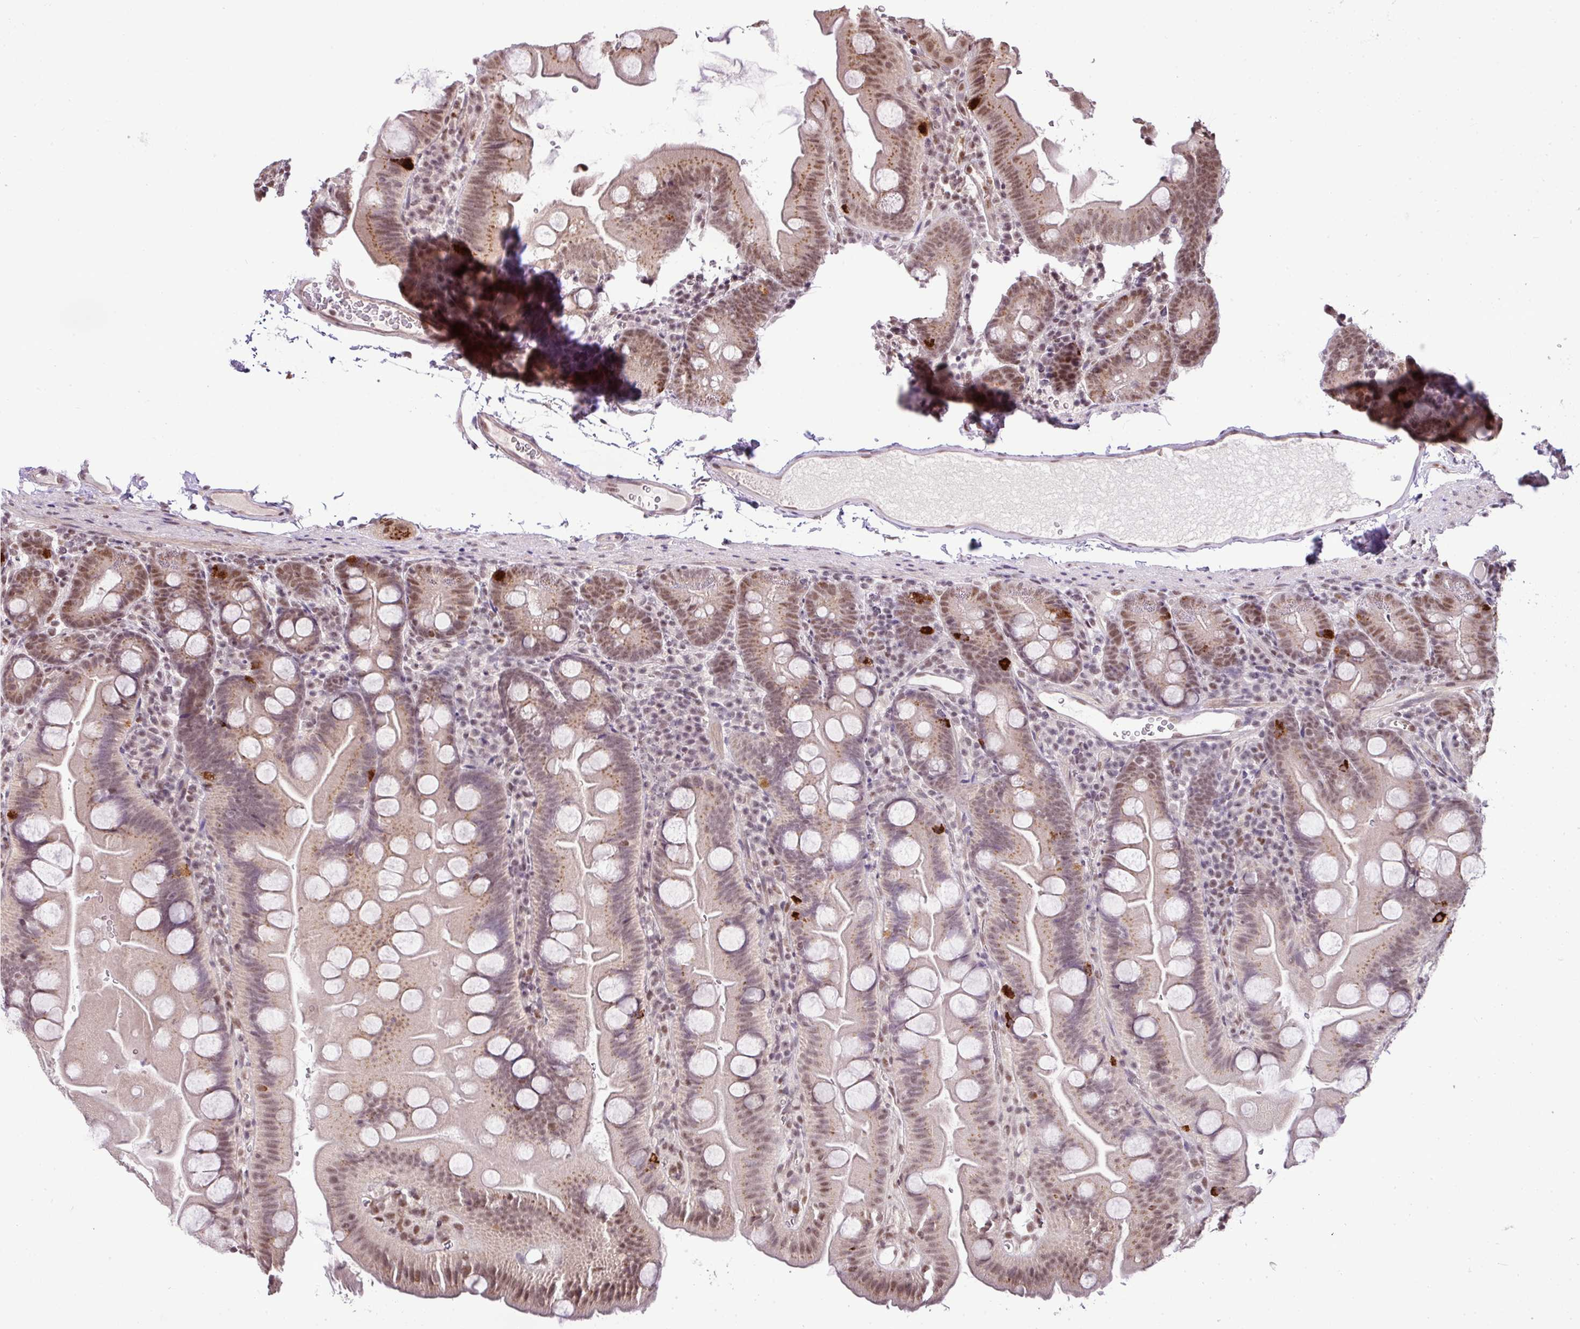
{"staining": {"intensity": "strong", "quantity": ">75%", "location": "nuclear"}, "tissue": "small intestine", "cell_type": "Glandular cells", "image_type": "normal", "snomed": [{"axis": "morphology", "description": "Normal tissue, NOS"}, {"axis": "topography", "description": "Small intestine"}], "caption": "Small intestine stained for a protein (brown) demonstrates strong nuclear positive positivity in about >75% of glandular cells.", "gene": "PGAP4", "patient": {"sex": "female", "age": 68}}